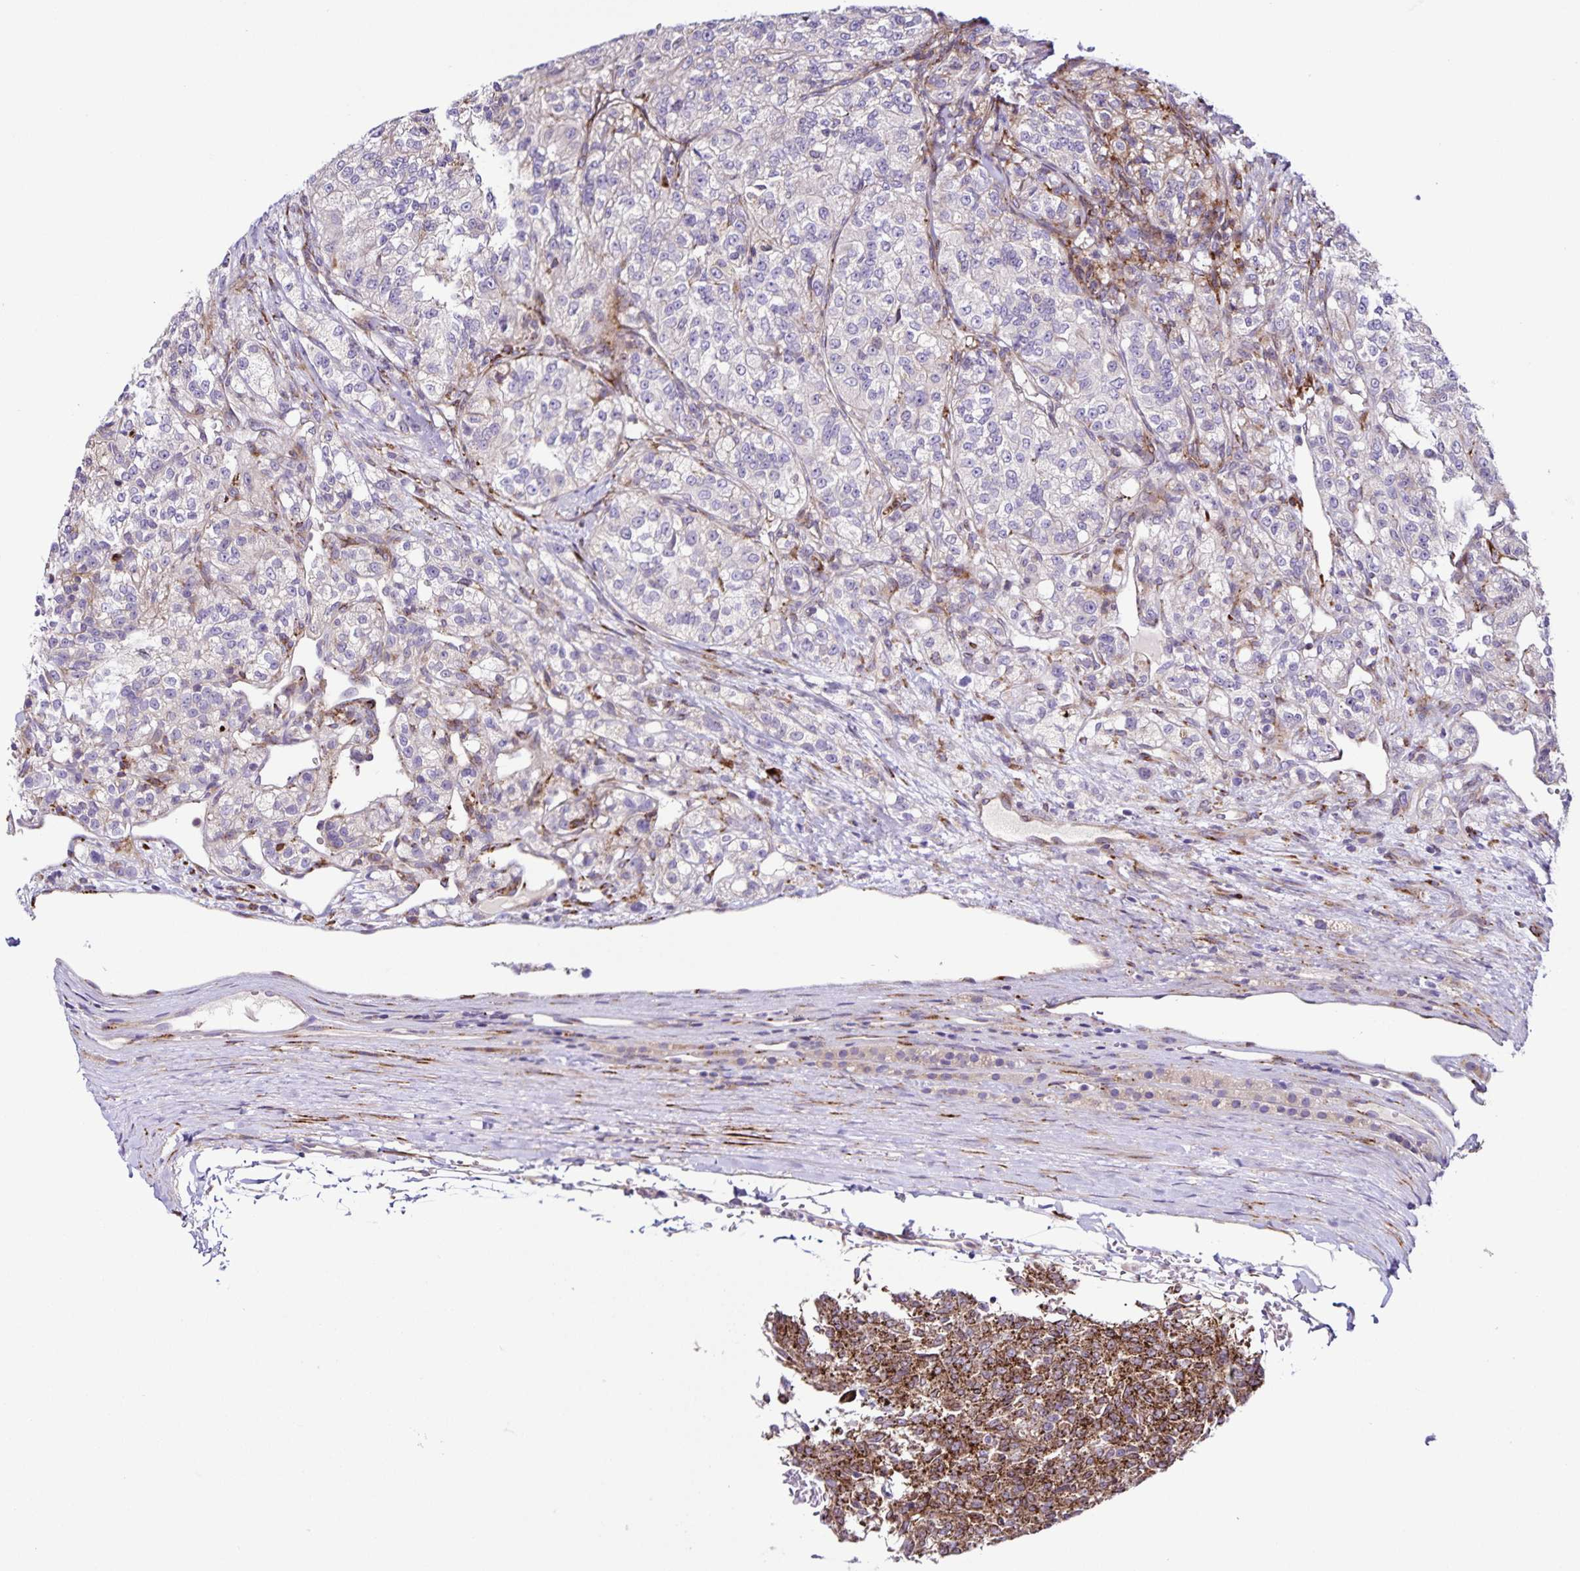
{"staining": {"intensity": "weak", "quantity": "<25%", "location": "cytoplasmic/membranous"}, "tissue": "renal cancer", "cell_type": "Tumor cells", "image_type": "cancer", "snomed": [{"axis": "morphology", "description": "Adenocarcinoma, NOS"}, {"axis": "topography", "description": "Kidney"}], "caption": "A photomicrograph of renal cancer (adenocarcinoma) stained for a protein shows no brown staining in tumor cells.", "gene": "OSBPL5", "patient": {"sex": "female", "age": 63}}